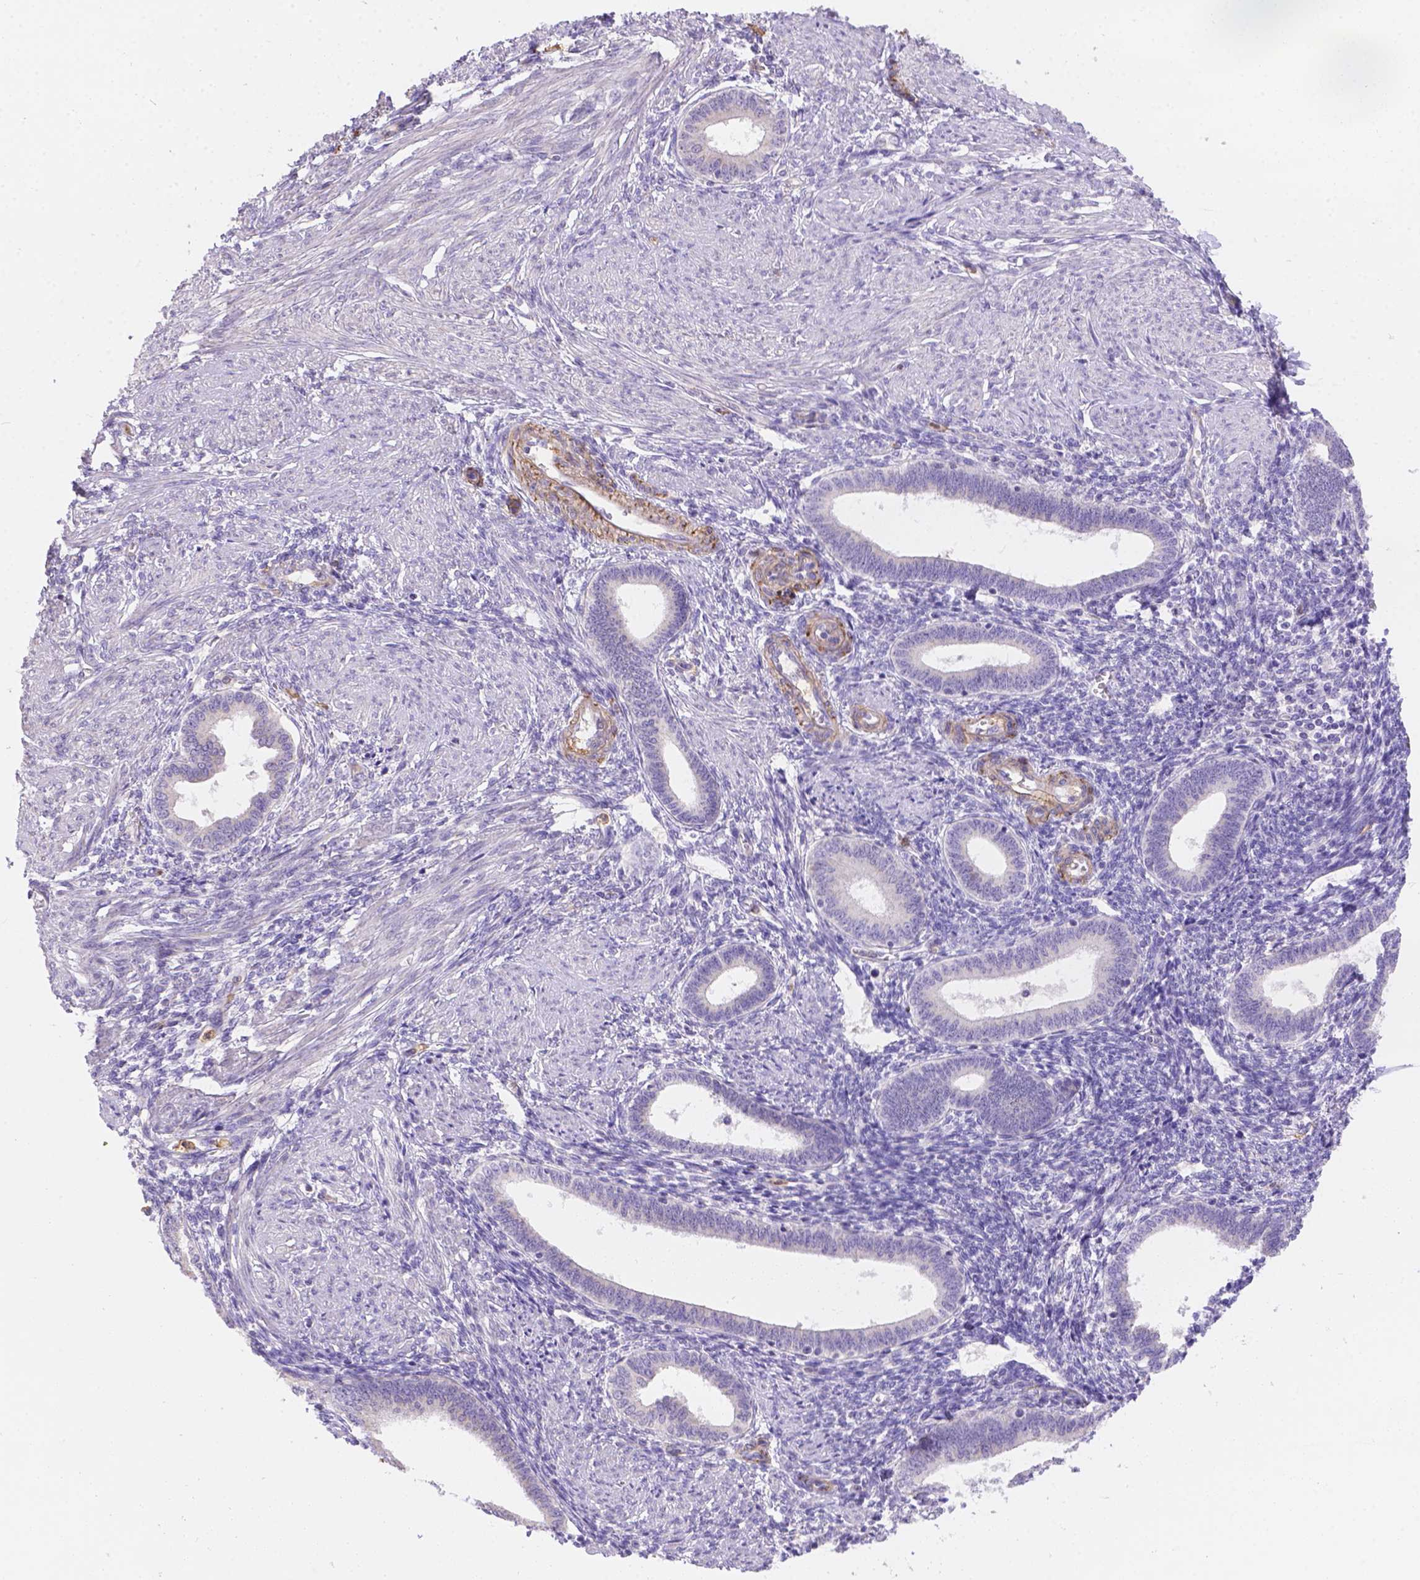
{"staining": {"intensity": "negative", "quantity": "none", "location": "none"}, "tissue": "endometrium", "cell_type": "Cells in endometrial stroma", "image_type": "normal", "snomed": [{"axis": "morphology", "description": "Normal tissue, NOS"}, {"axis": "topography", "description": "Endometrium"}], "caption": "Photomicrograph shows no significant protein positivity in cells in endometrial stroma of unremarkable endometrium. (DAB (3,3'-diaminobenzidine) immunohistochemistry (IHC) with hematoxylin counter stain).", "gene": "NXPE2", "patient": {"sex": "female", "age": 42}}